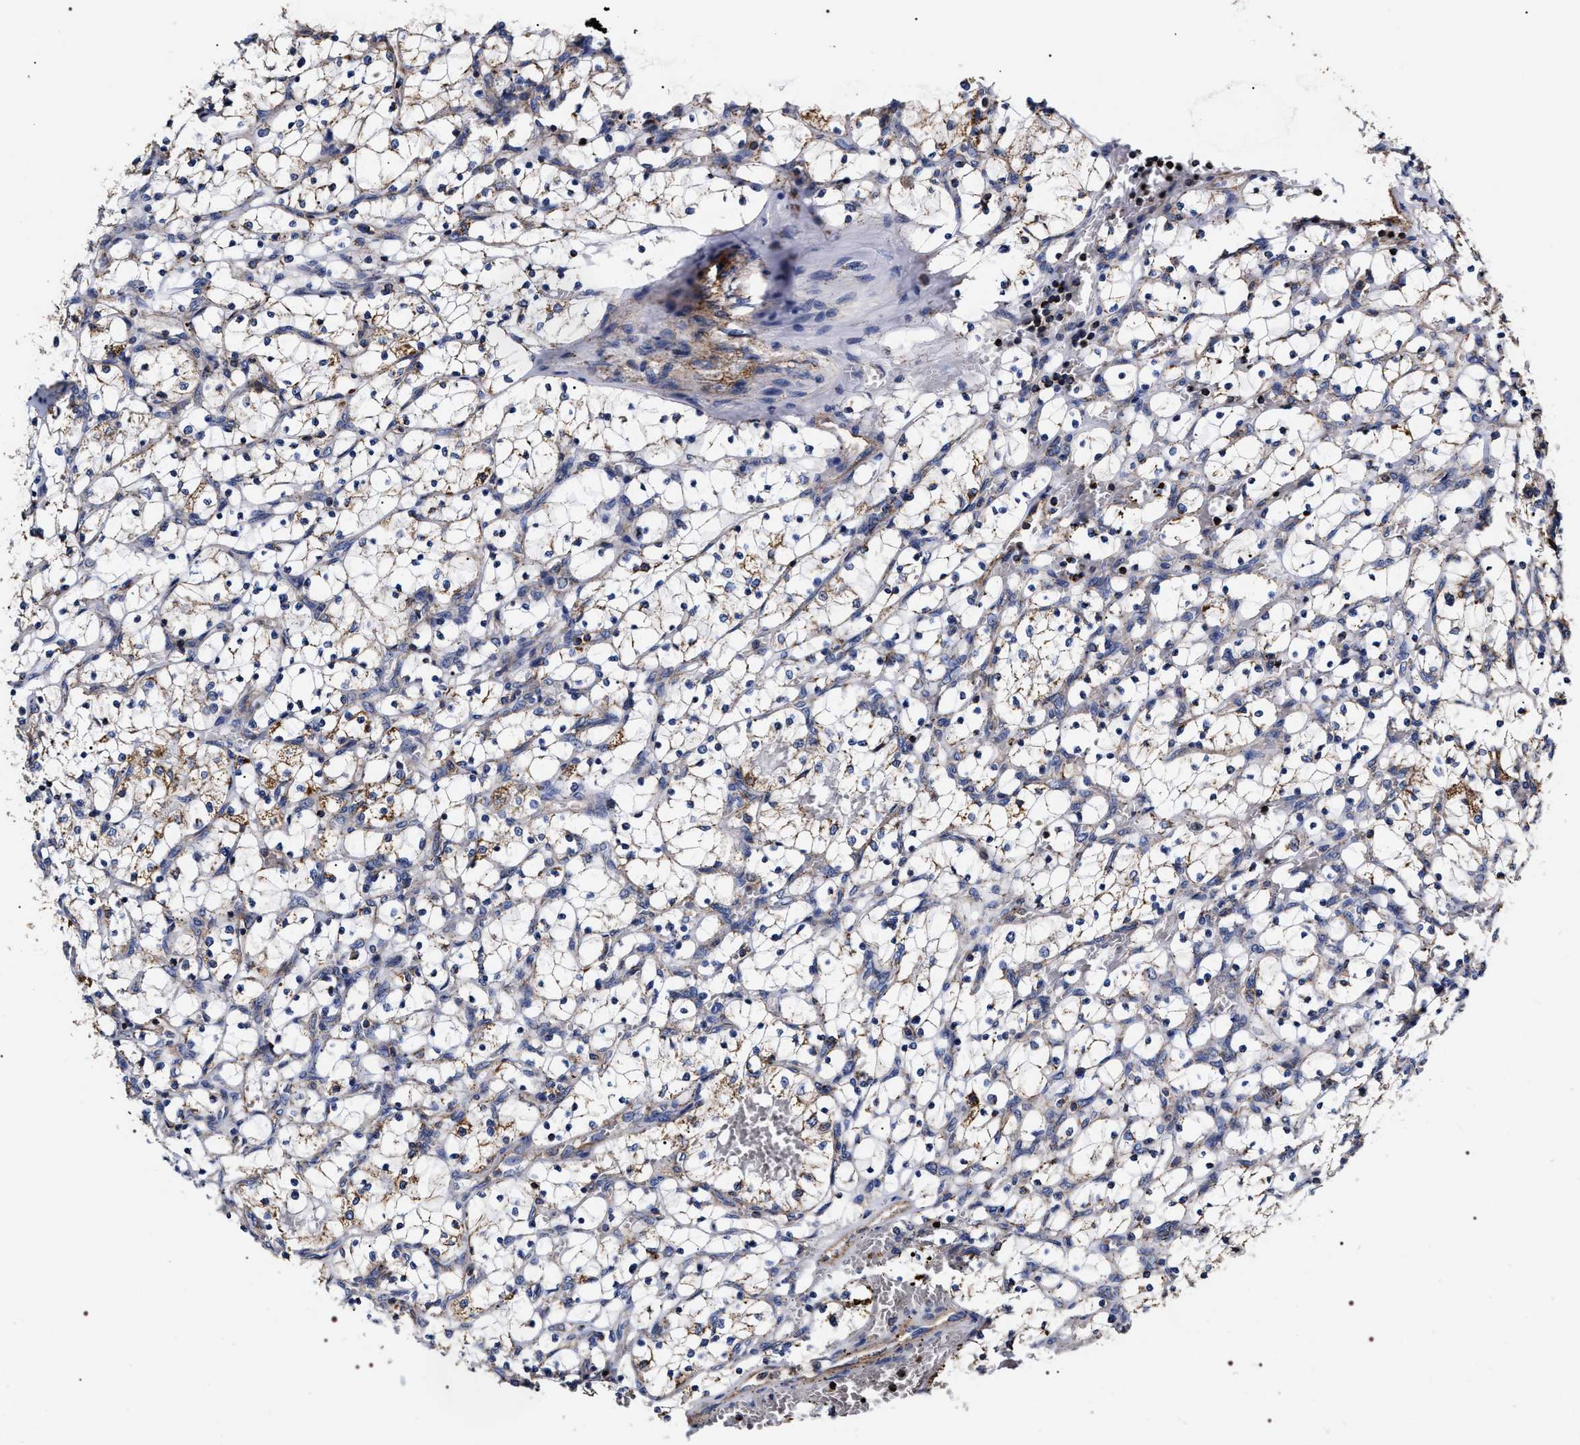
{"staining": {"intensity": "moderate", "quantity": "25%-75%", "location": "cytoplasmic/membranous"}, "tissue": "renal cancer", "cell_type": "Tumor cells", "image_type": "cancer", "snomed": [{"axis": "morphology", "description": "Adenocarcinoma, NOS"}, {"axis": "topography", "description": "Kidney"}], "caption": "Protein staining of renal cancer (adenocarcinoma) tissue displays moderate cytoplasmic/membranous staining in approximately 25%-75% of tumor cells. Using DAB (3,3'-diaminobenzidine) (brown) and hematoxylin (blue) stains, captured at high magnification using brightfield microscopy.", "gene": "COG5", "patient": {"sex": "female", "age": 69}}